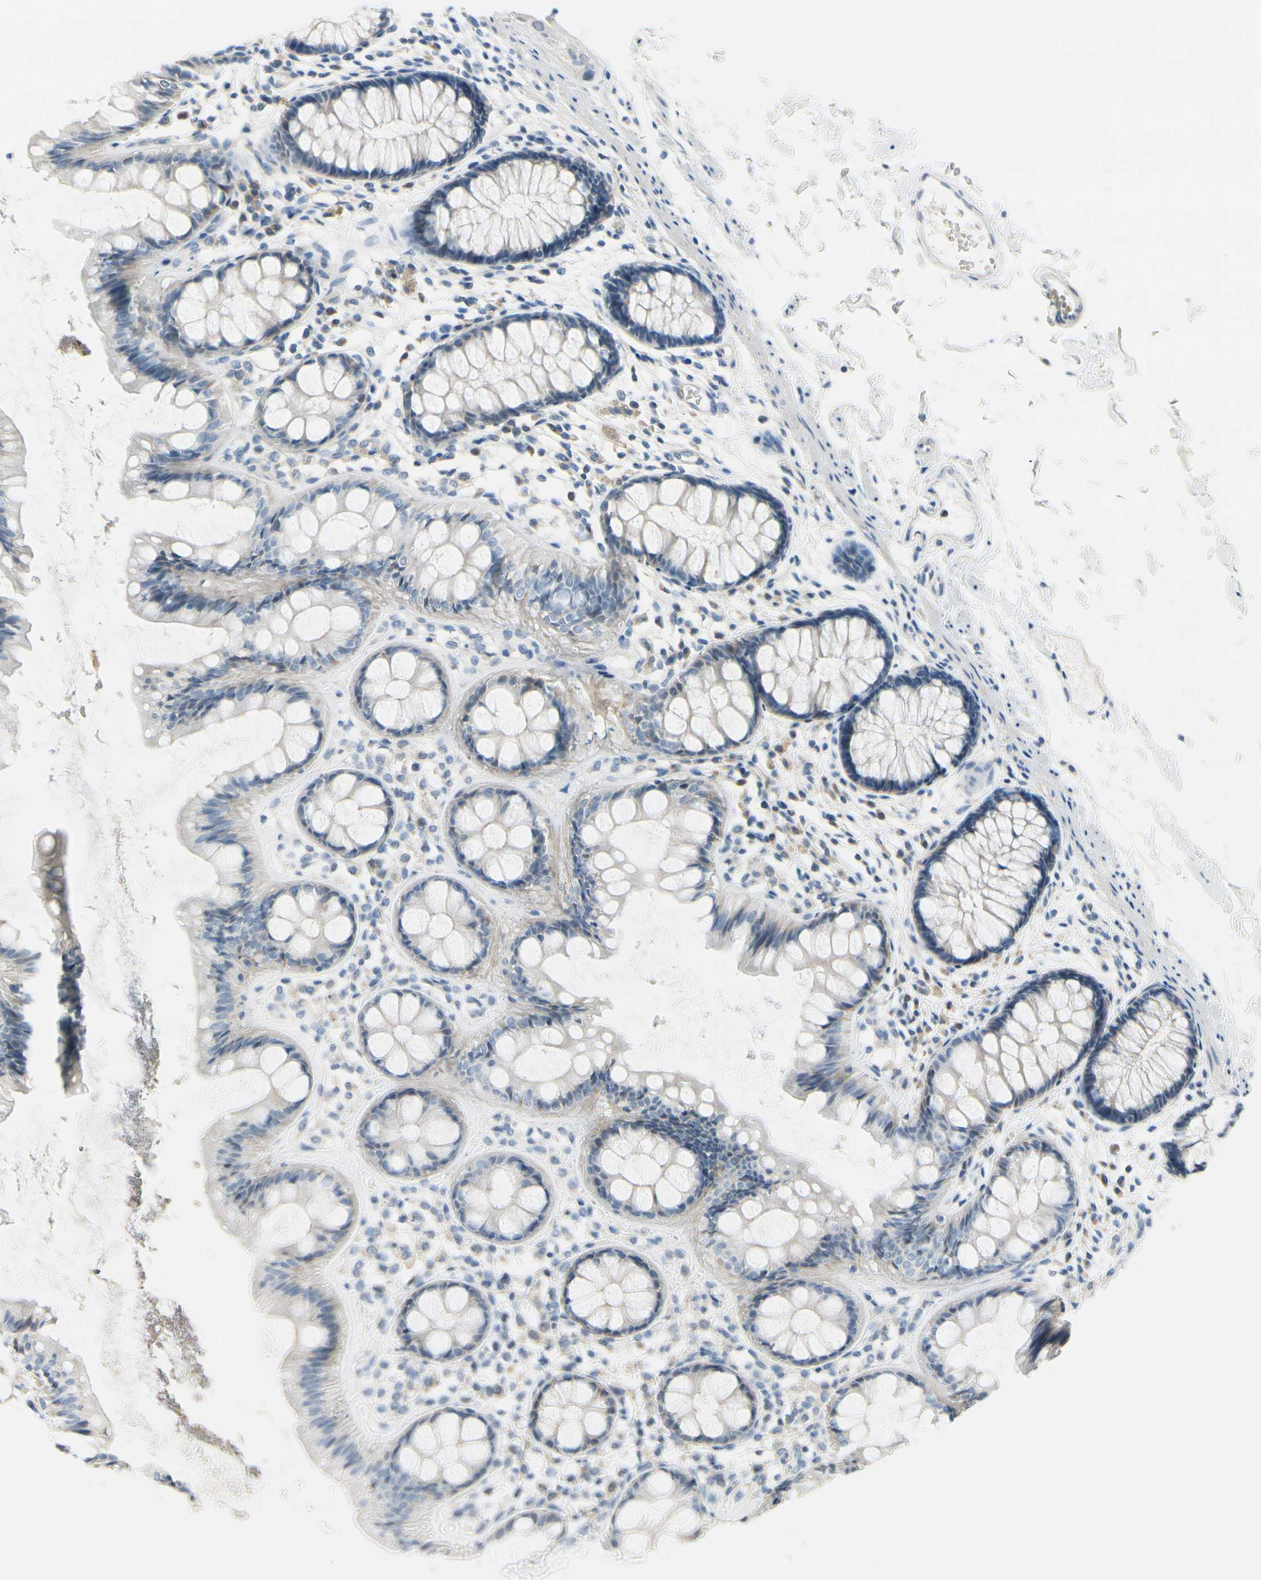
{"staining": {"intensity": "moderate", "quantity": "25%-75%", "location": "cytoplasmic/membranous"}, "tissue": "rectum", "cell_type": "Glandular cells", "image_type": "normal", "snomed": [{"axis": "morphology", "description": "Normal tissue, NOS"}, {"axis": "topography", "description": "Rectum"}], "caption": "High-magnification brightfield microscopy of normal rectum stained with DAB (brown) and counterstained with hematoxylin (blue). glandular cells exhibit moderate cytoplasmic/membranous expression is present in about25%-75% of cells. Using DAB (3,3'-diaminobenzidine) (brown) and hematoxylin (blue) stains, captured at high magnification using brightfield microscopy.", "gene": "FCER2", "patient": {"sex": "female", "age": 66}}